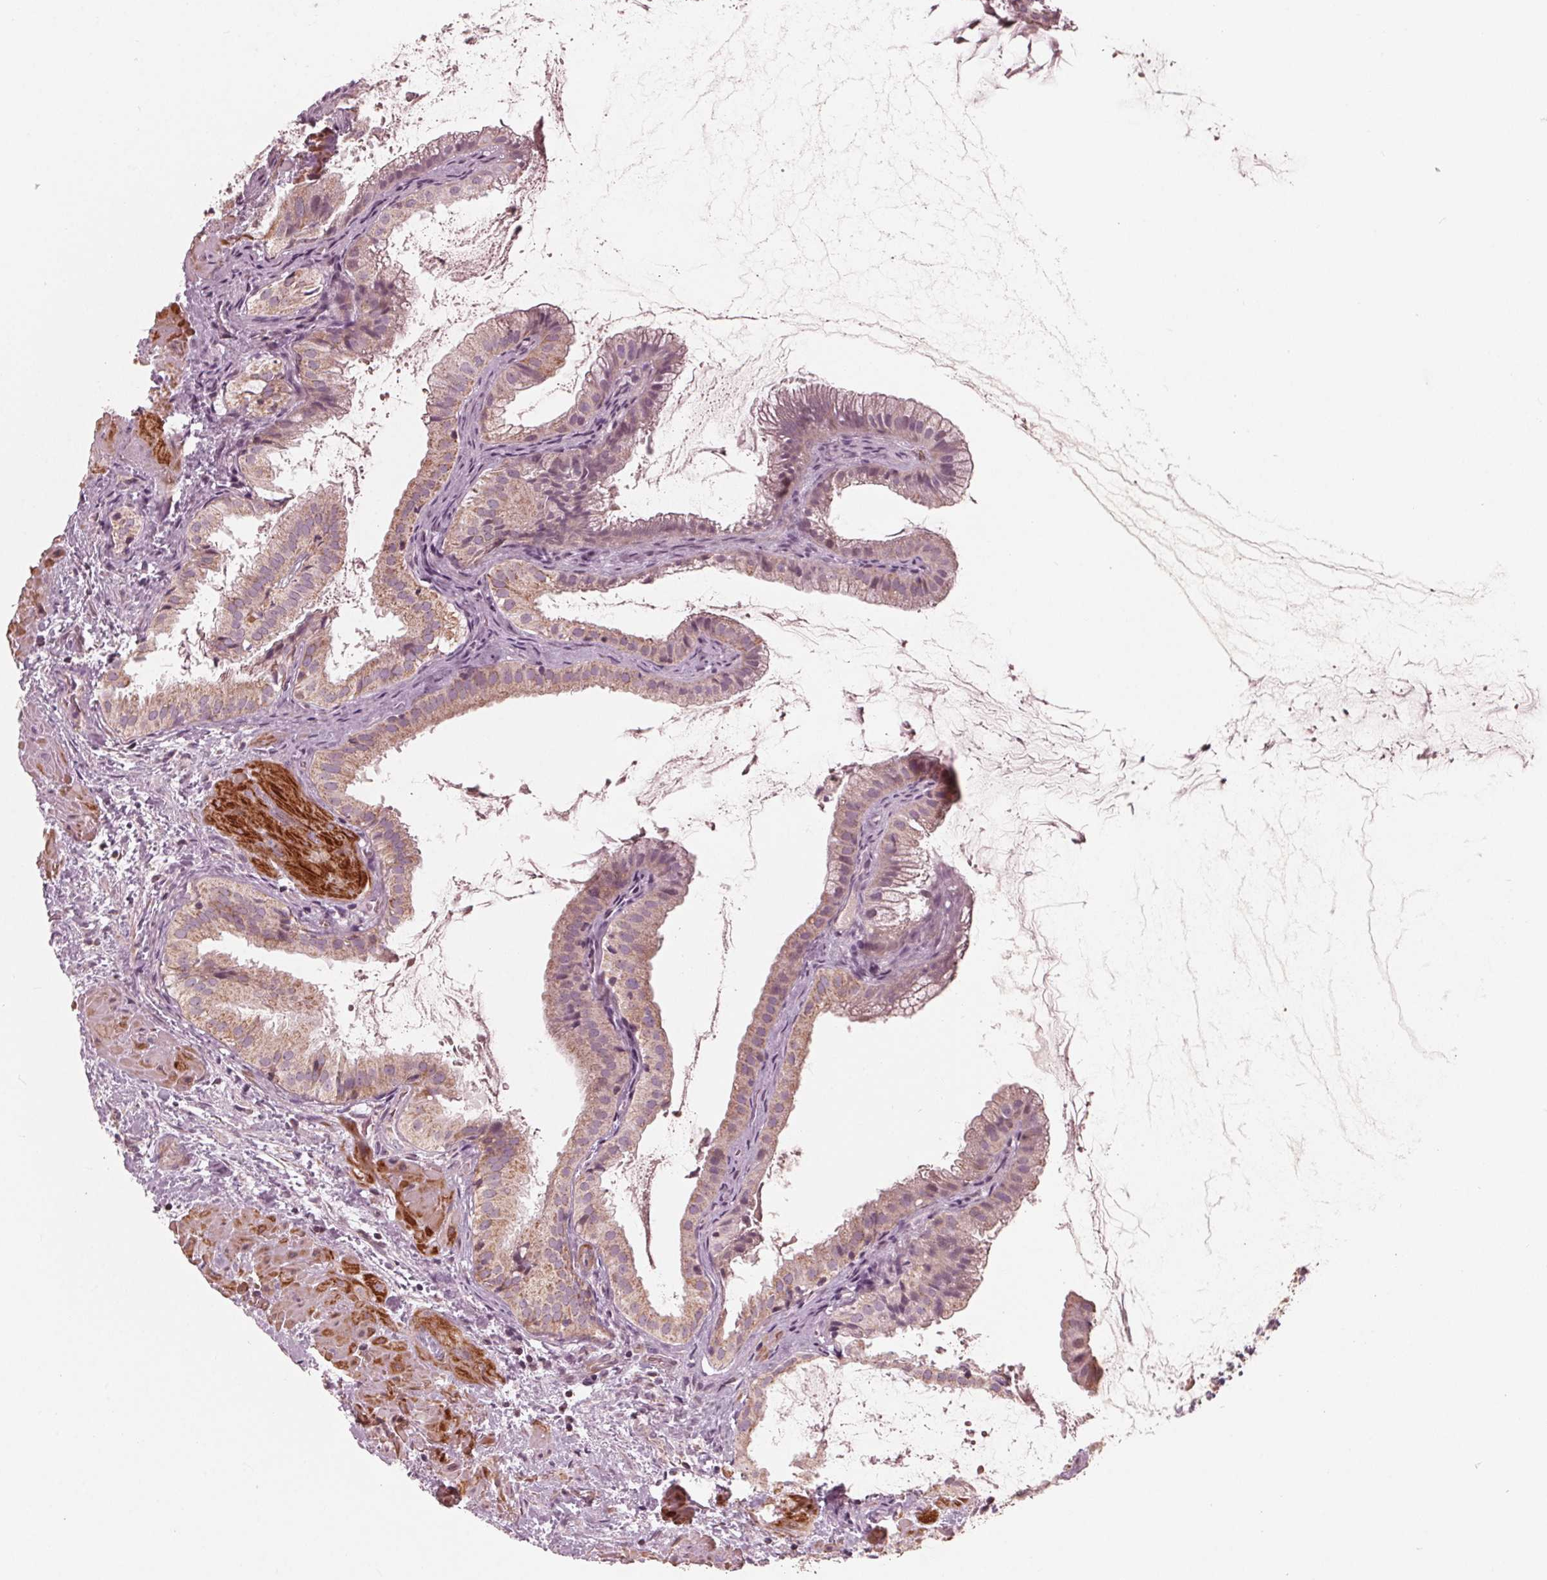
{"staining": {"intensity": "moderate", "quantity": "25%-75%", "location": "cytoplasmic/membranous"}, "tissue": "gallbladder", "cell_type": "Glandular cells", "image_type": "normal", "snomed": [{"axis": "morphology", "description": "Normal tissue, NOS"}, {"axis": "topography", "description": "Gallbladder"}], "caption": "Protein positivity by IHC exhibits moderate cytoplasmic/membranous positivity in approximately 25%-75% of glandular cells in normal gallbladder.", "gene": "DCAF4L2", "patient": {"sex": "male", "age": 70}}